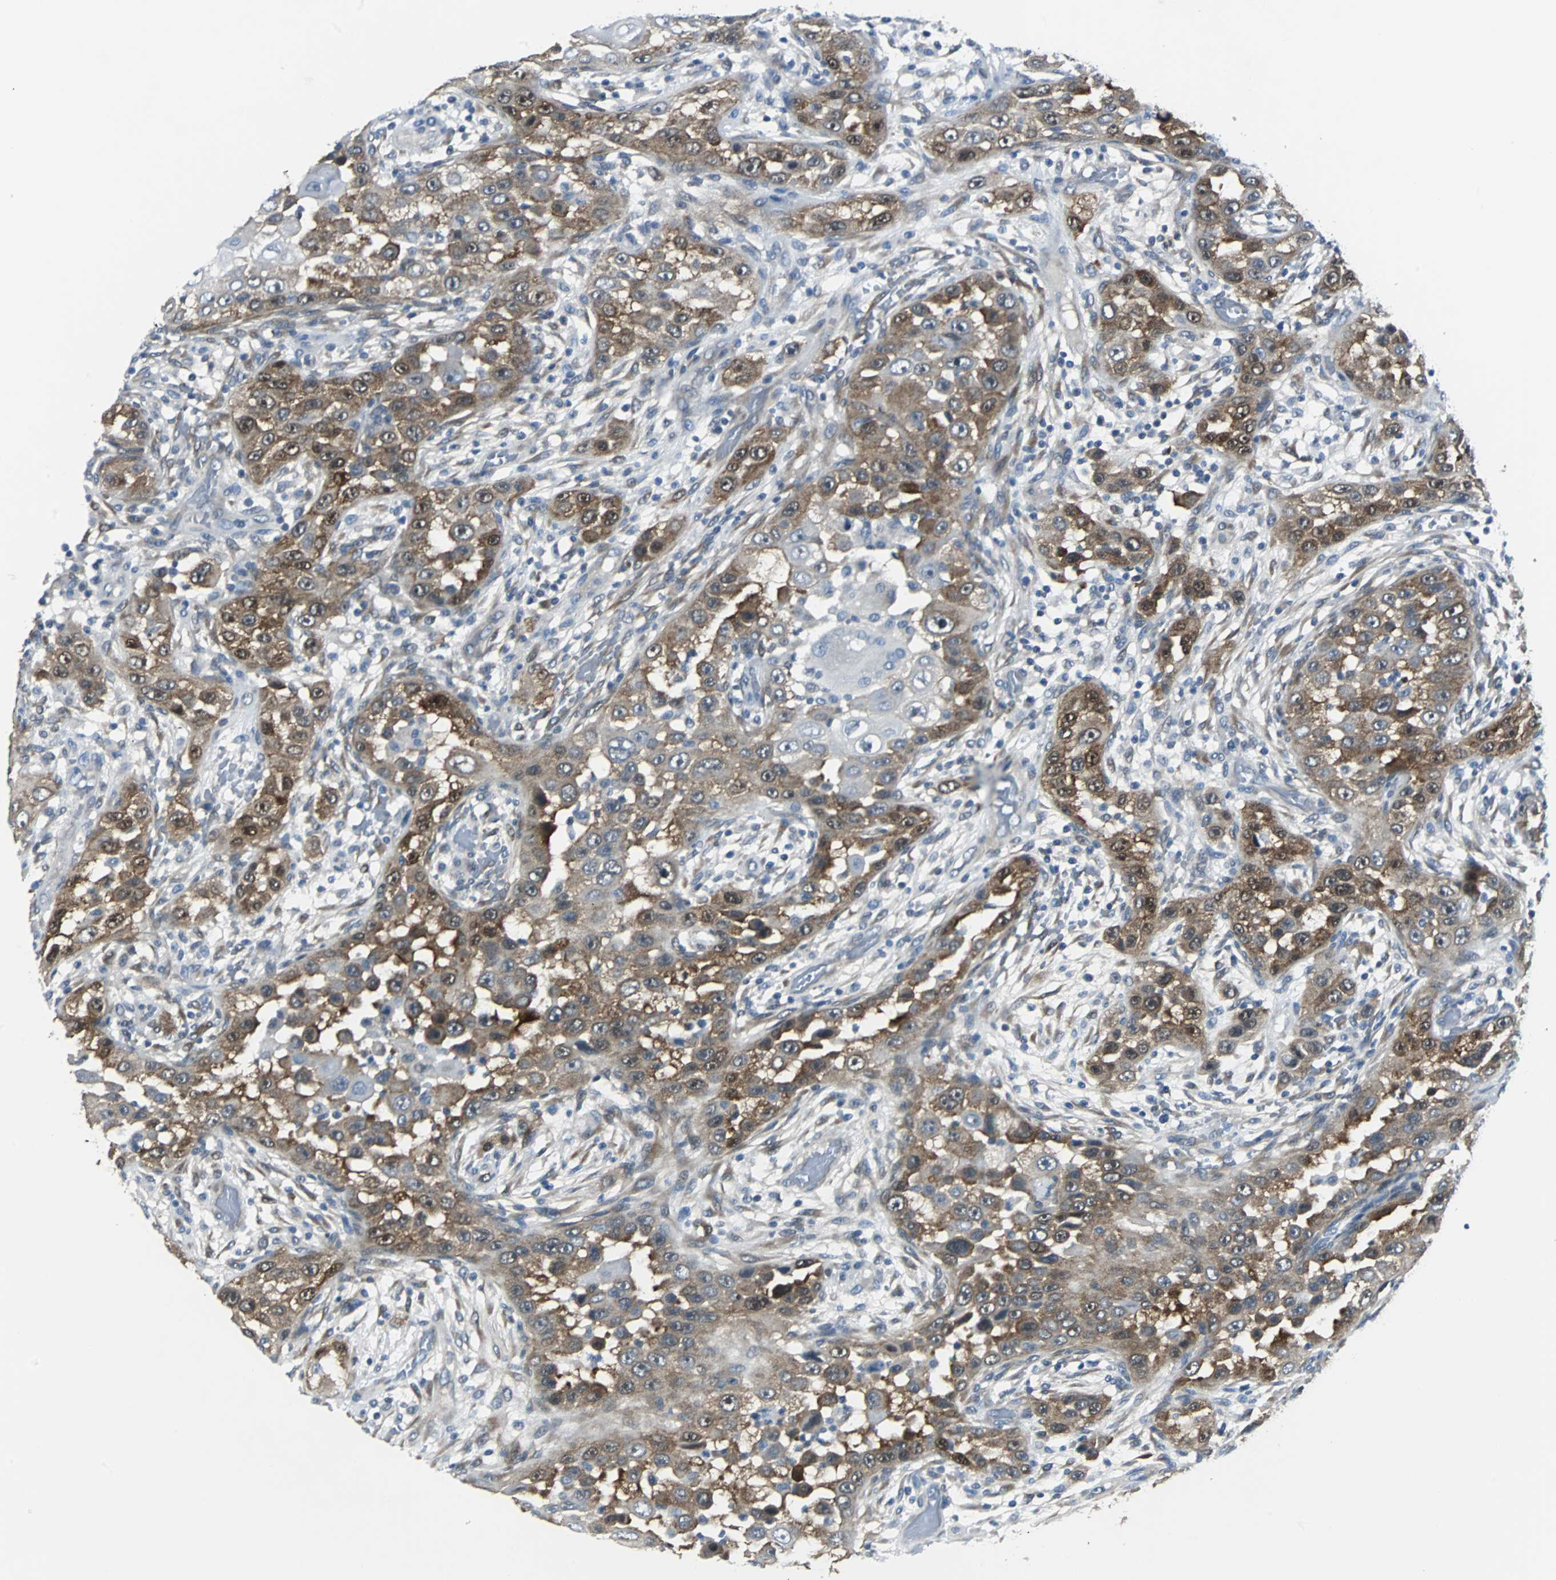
{"staining": {"intensity": "strong", "quantity": ">75%", "location": "cytoplasmic/membranous"}, "tissue": "head and neck cancer", "cell_type": "Tumor cells", "image_type": "cancer", "snomed": [{"axis": "morphology", "description": "Carcinoma, NOS"}, {"axis": "topography", "description": "Head-Neck"}], "caption": "Tumor cells demonstrate strong cytoplasmic/membranous positivity in approximately >75% of cells in head and neck carcinoma.", "gene": "FHL2", "patient": {"sex": "male", "age": 87}}